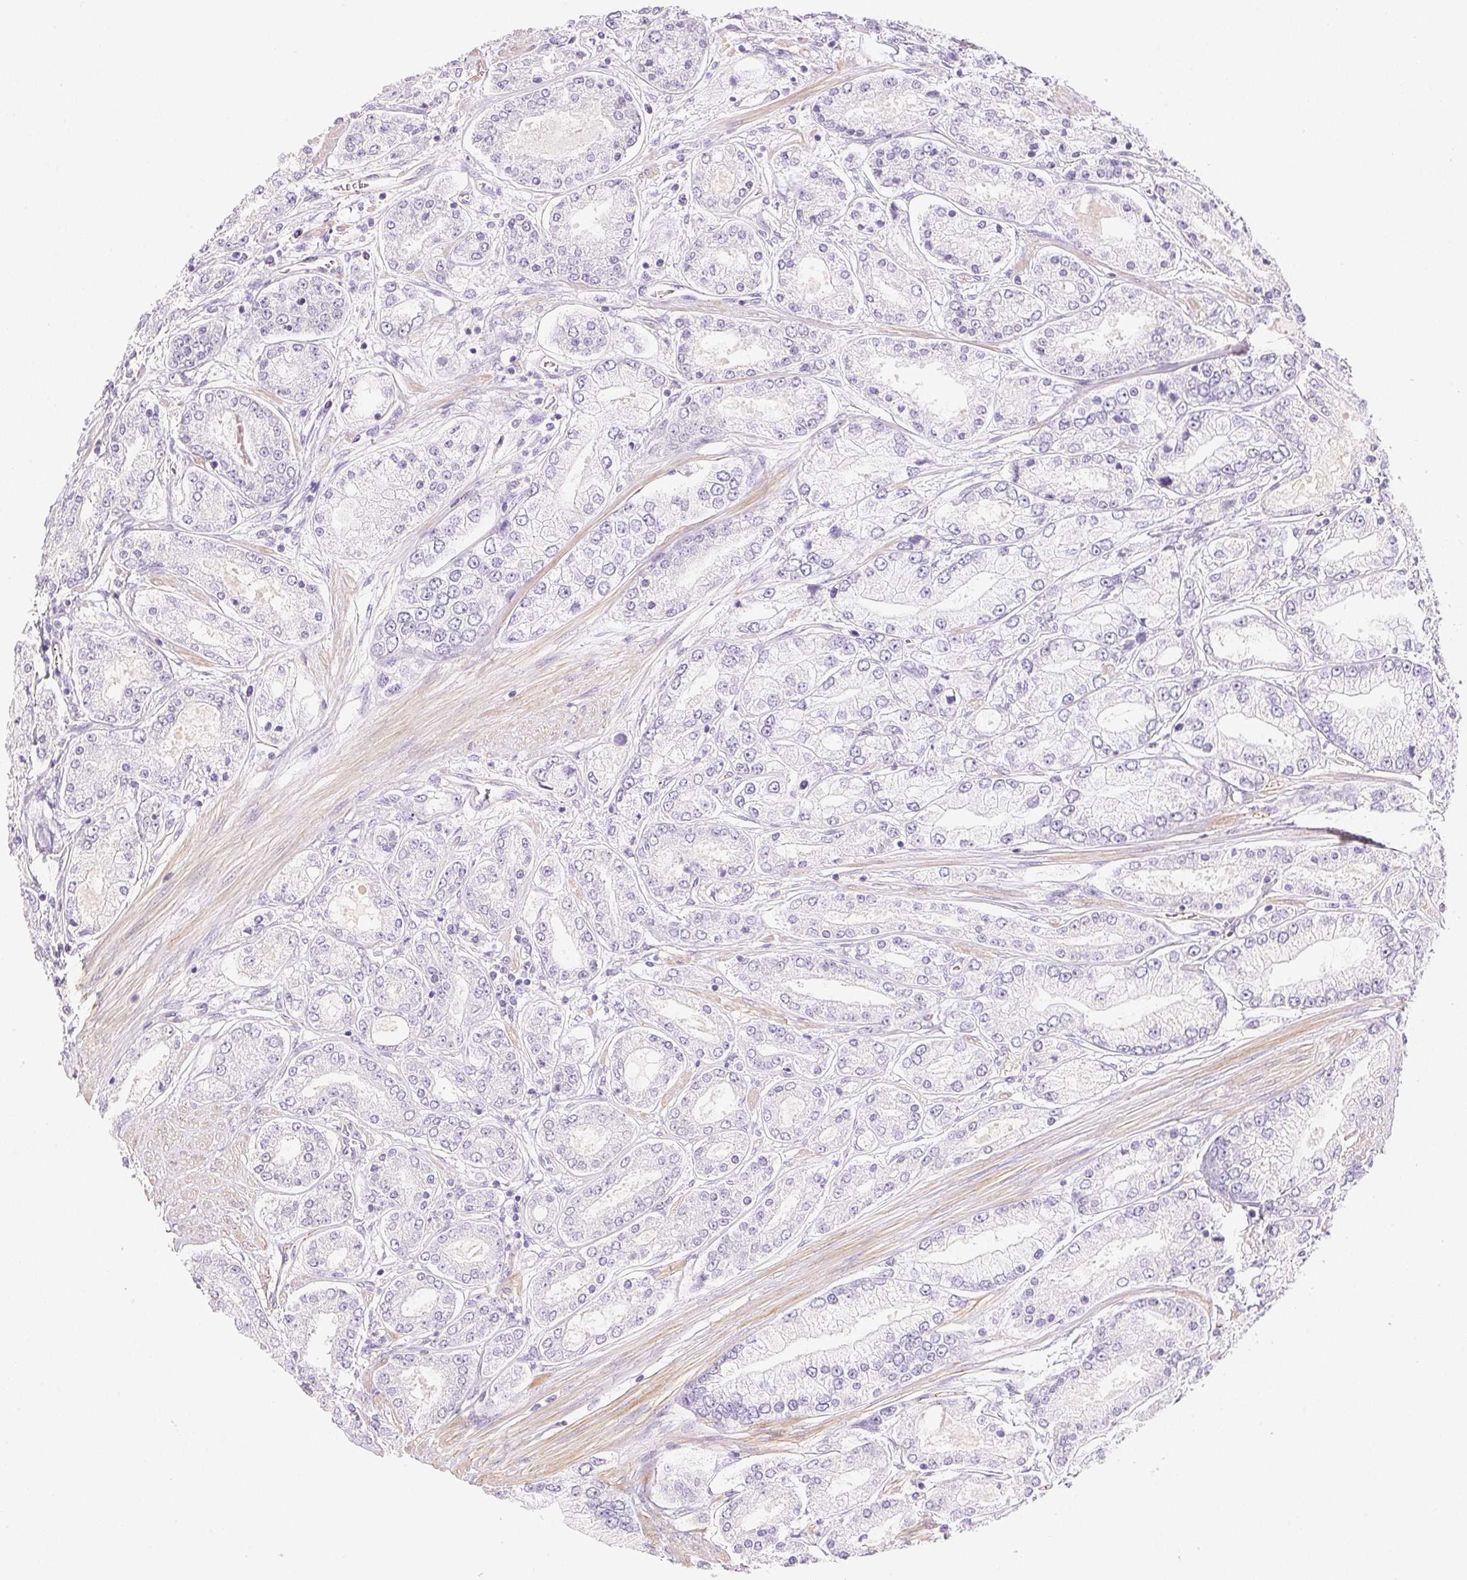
{"staining": {"intensity": "negative", "quantity": "none", "location": "none"}, "tissue": "prostate cancer", "cell_type": "Tumor cells", "image_type": "cancer", "snomed": [{"axis": "morphology", "description": "Adenocarcinoma, High grade"}, {"axis": "topography", "description": "Prostate"}], "caption": "Immunohistochemistry histopathology image of human prostate cancer (adenocarcinoma (high-grade)) stained for a protein (brown), which shows no positivity in tumor cells.", "gene": "KCNE2", "patient": {"sex": "male", "age": 66}}